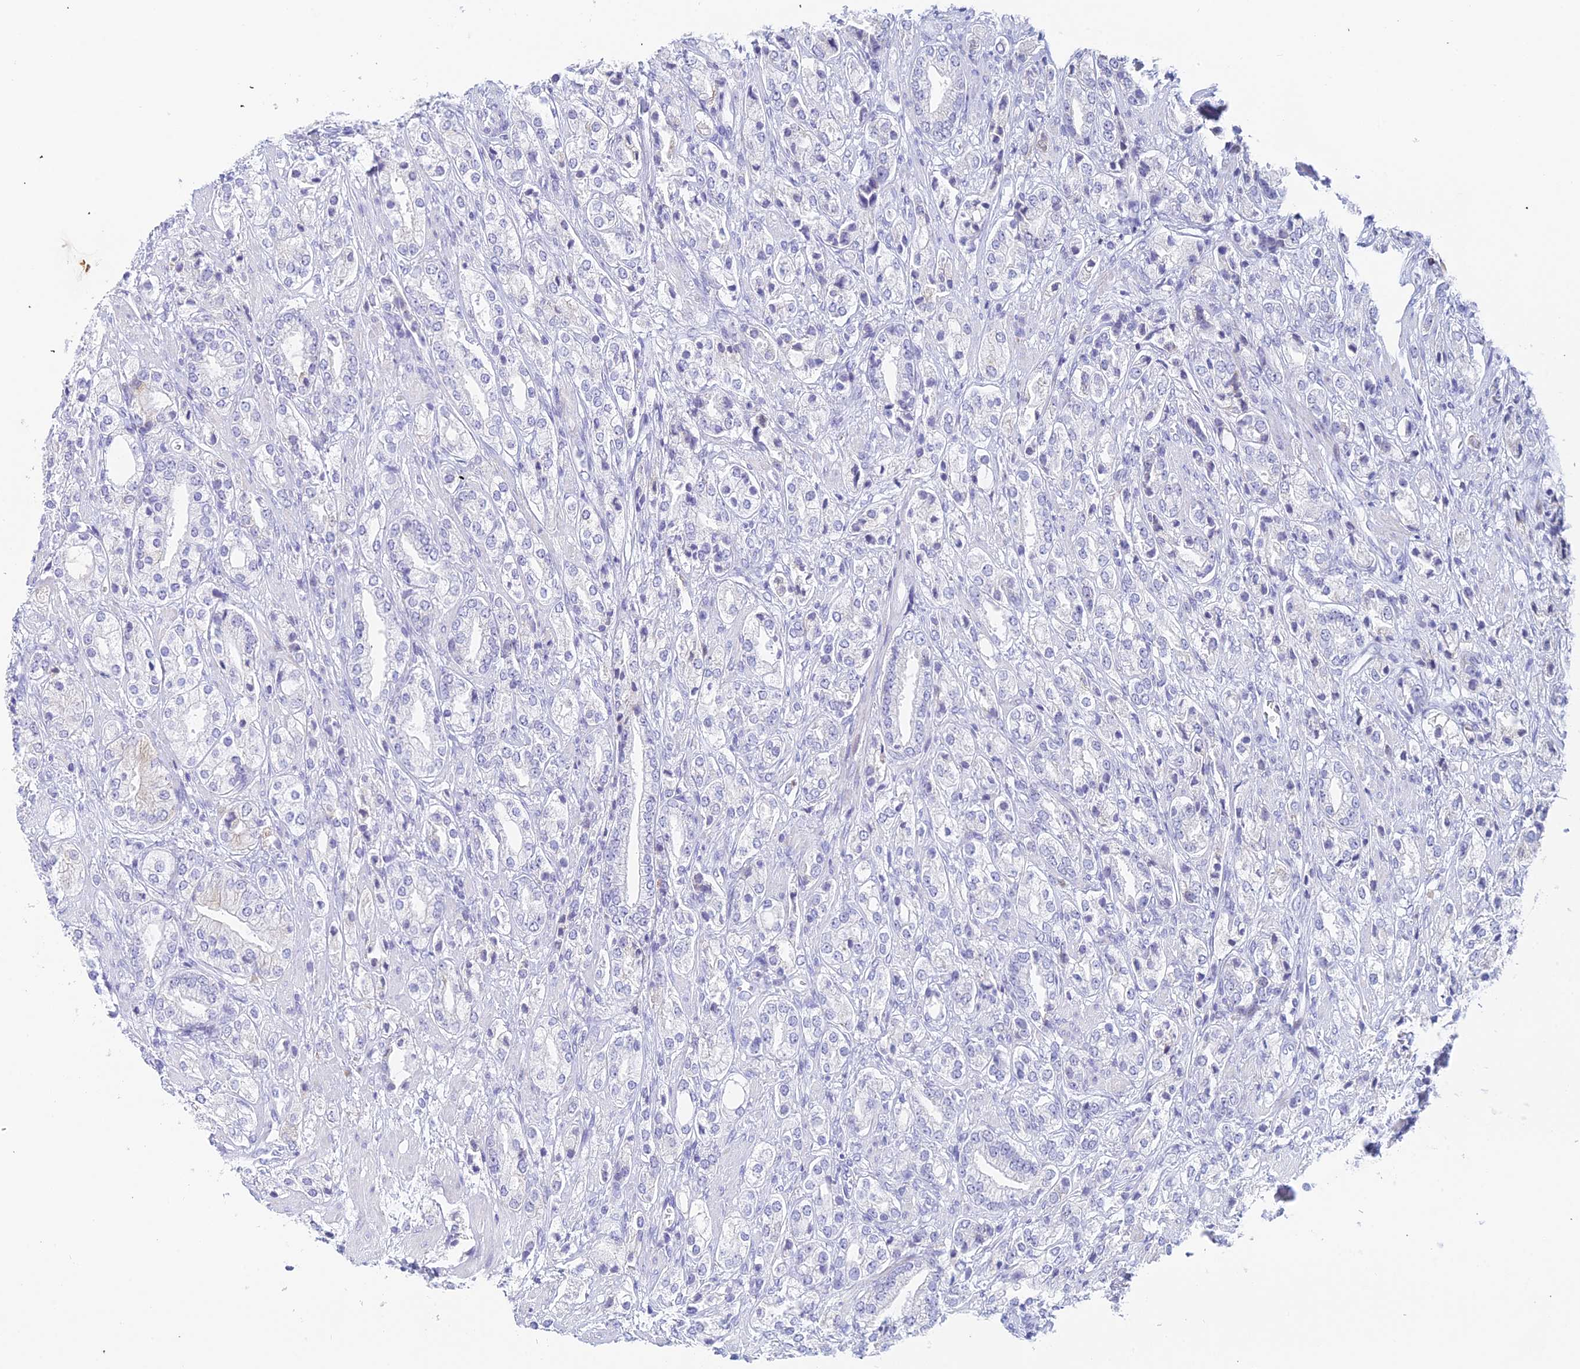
{"staining": {"intensity": "negative", "quantity": "none", "location": "none"}, "tissue": "prostate cancer", "cell_type": "Tumor cells", "image_type": "cancer", "snomed": [{"axis": "morphology", "description": "Adenocarcinoma, High grade"}, {"axis": "topography", "description": "Prostate"}], "caption": "A photomicrograph of adenocarcinoma (high-grade) (prostate) stained for a protein shows no brown staining in tumor cells.", "gene": "REXO5", "patient": {"sex": "male", "age": 50}}